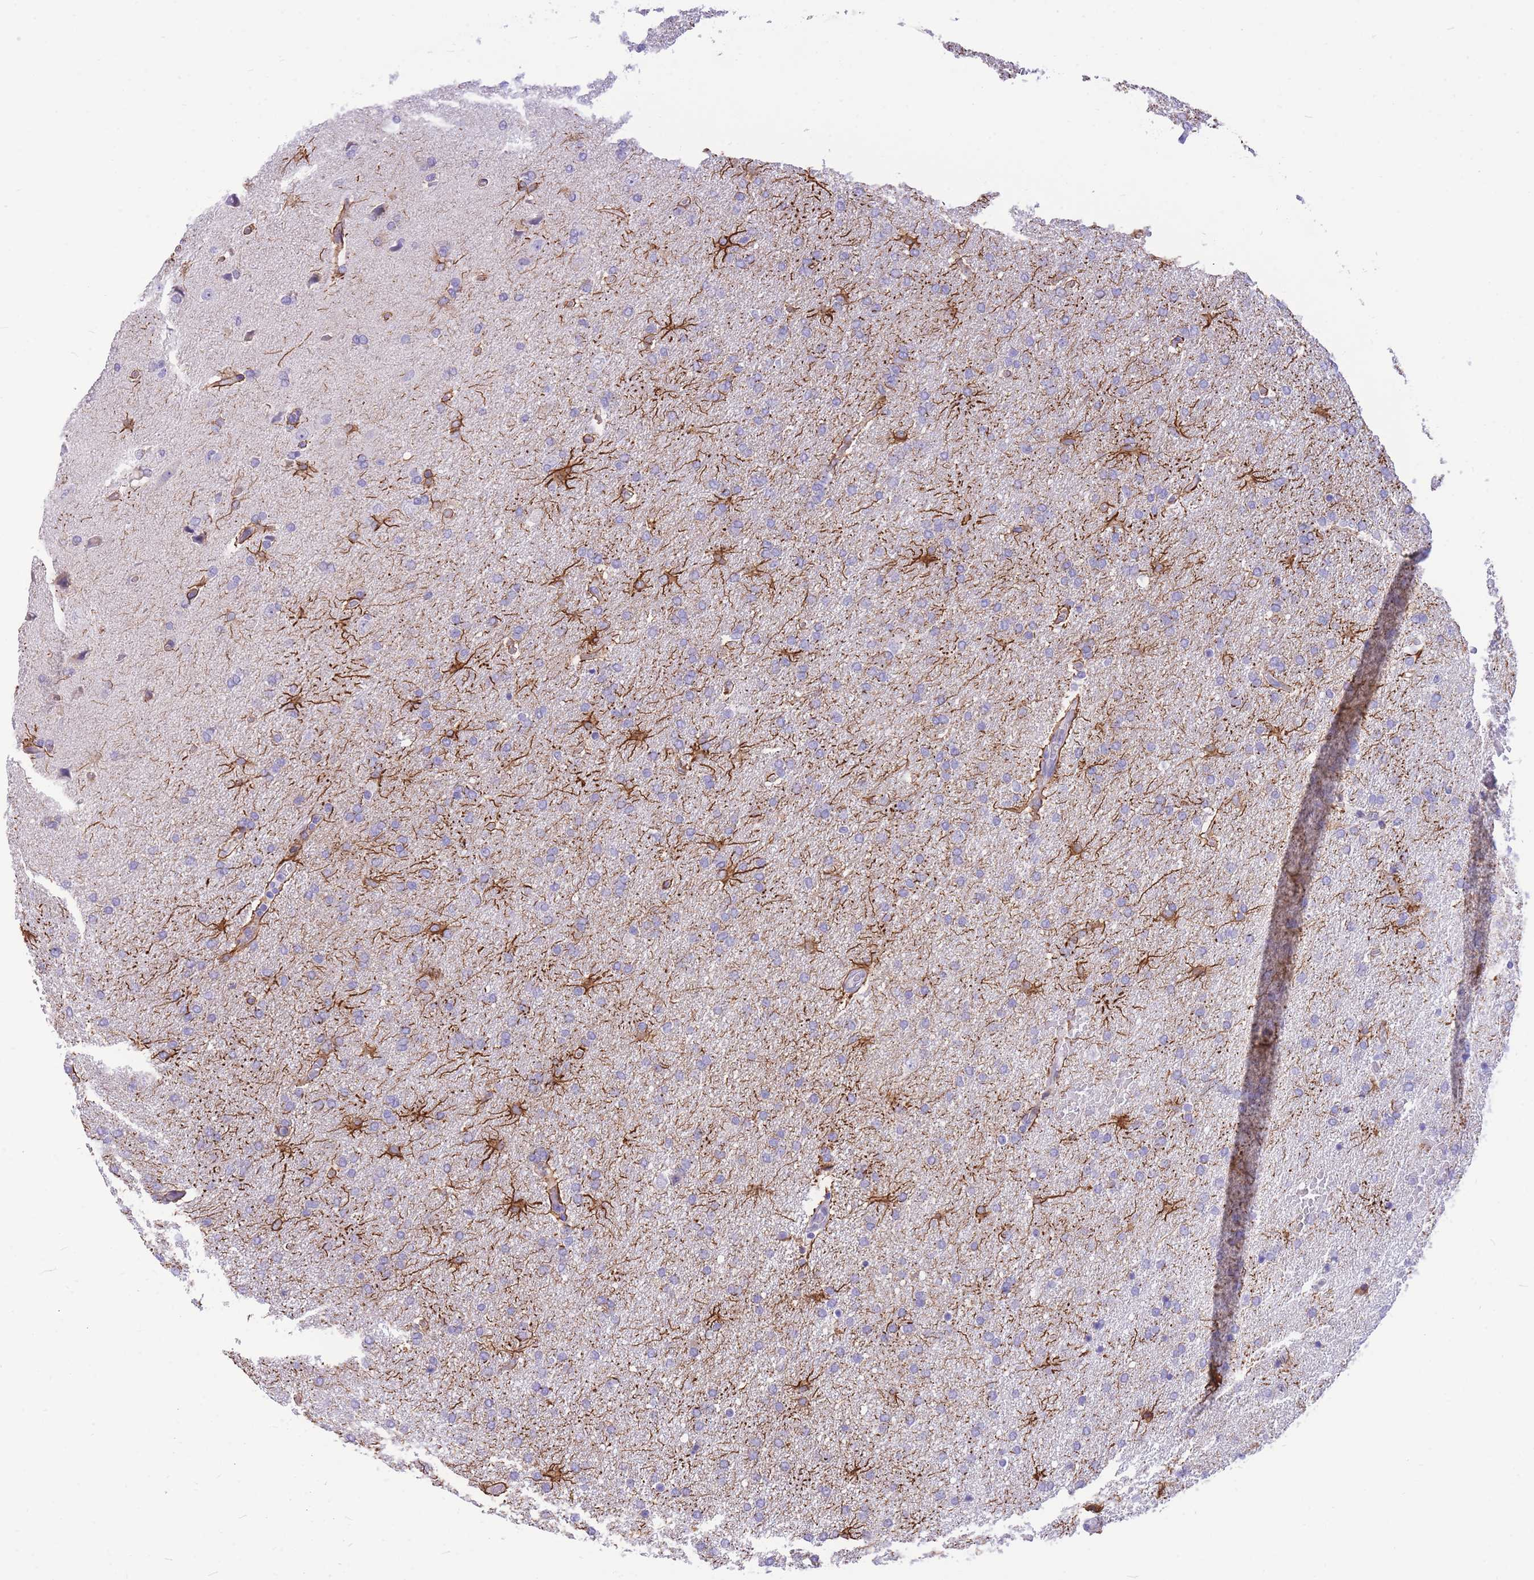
{"staining": {"intensity": "negative", "quantity": "none", "location": "none"}, "tissue": "glioma", "cell_type": "Tumor cells", "image_type": "cancer", "snomed": [{"axis": "morphology", "description": "Glioma, malignant, High grade"}, {"axis": "topography", "description": "Brain"}], "caption": "Tumor cells show no significant protein staining in glioma.", "gene": "ZNF311", "patient": {"sex": "male", "age": 72}}